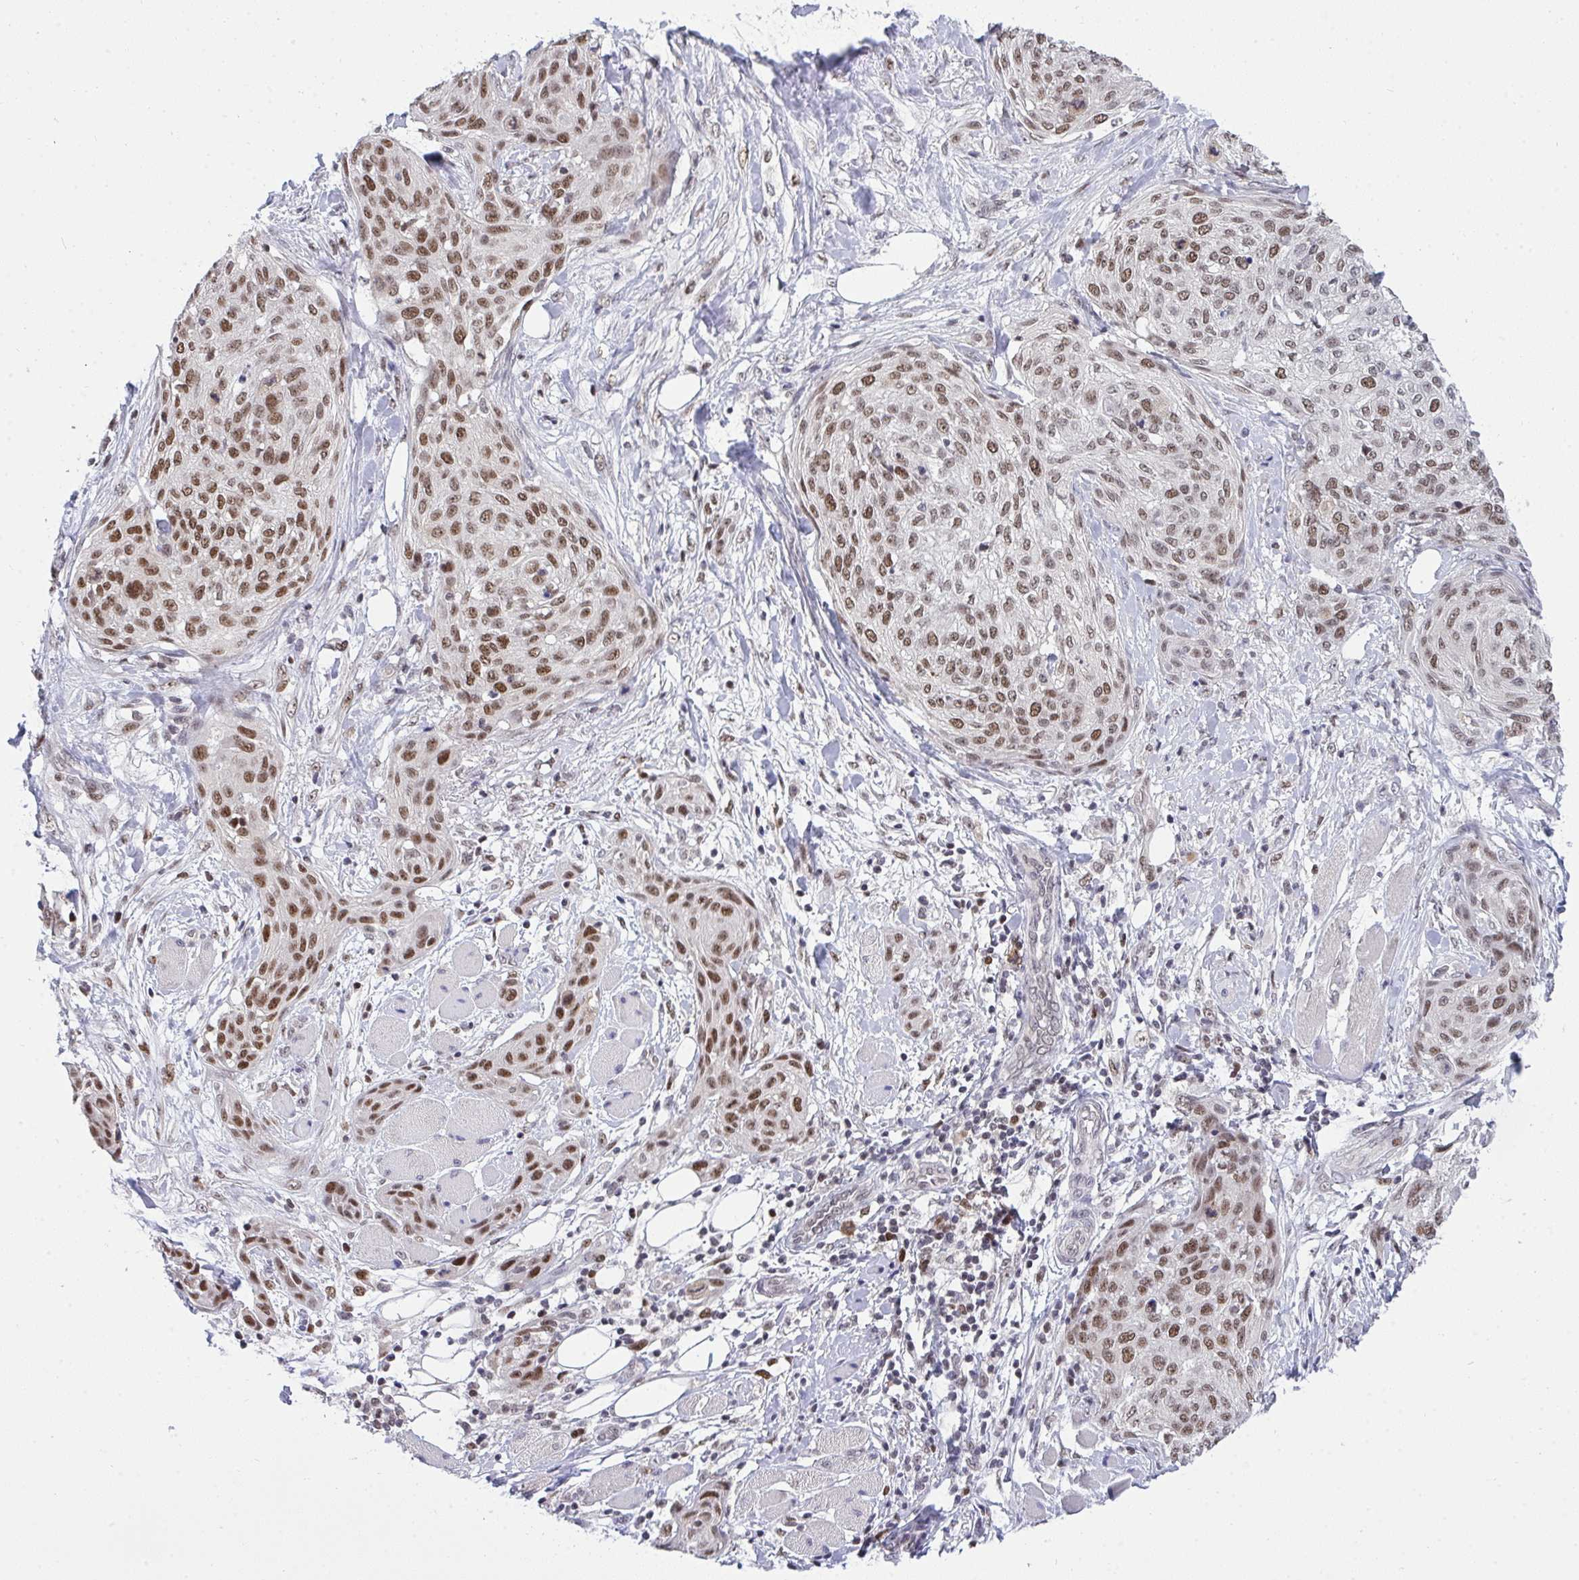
{"staining": {"intensity": "moderate", "quantity": ">75%", "location": "nuclear"}, "tissue": "skin cancer", "cell_type": "Tumor cells", "image_type": "cancer", "snomed": [{"axis": "morphology", "description": "Squamous cell carcinoma, NOS"}, {"axis": "topography", "description": "Skin"}], "caption": "Protein analysis of skin squamous cell carcinoma tissue demonstrates moderate nuclear positivity in approximately >75% of tumor cells. The staining was performed using DAB, with brown indicating positive protein expression. Nuclei are stained blue with hematoxylin.", "gene": "RFC4", "patient": {"sex": "female", "age": 87}}